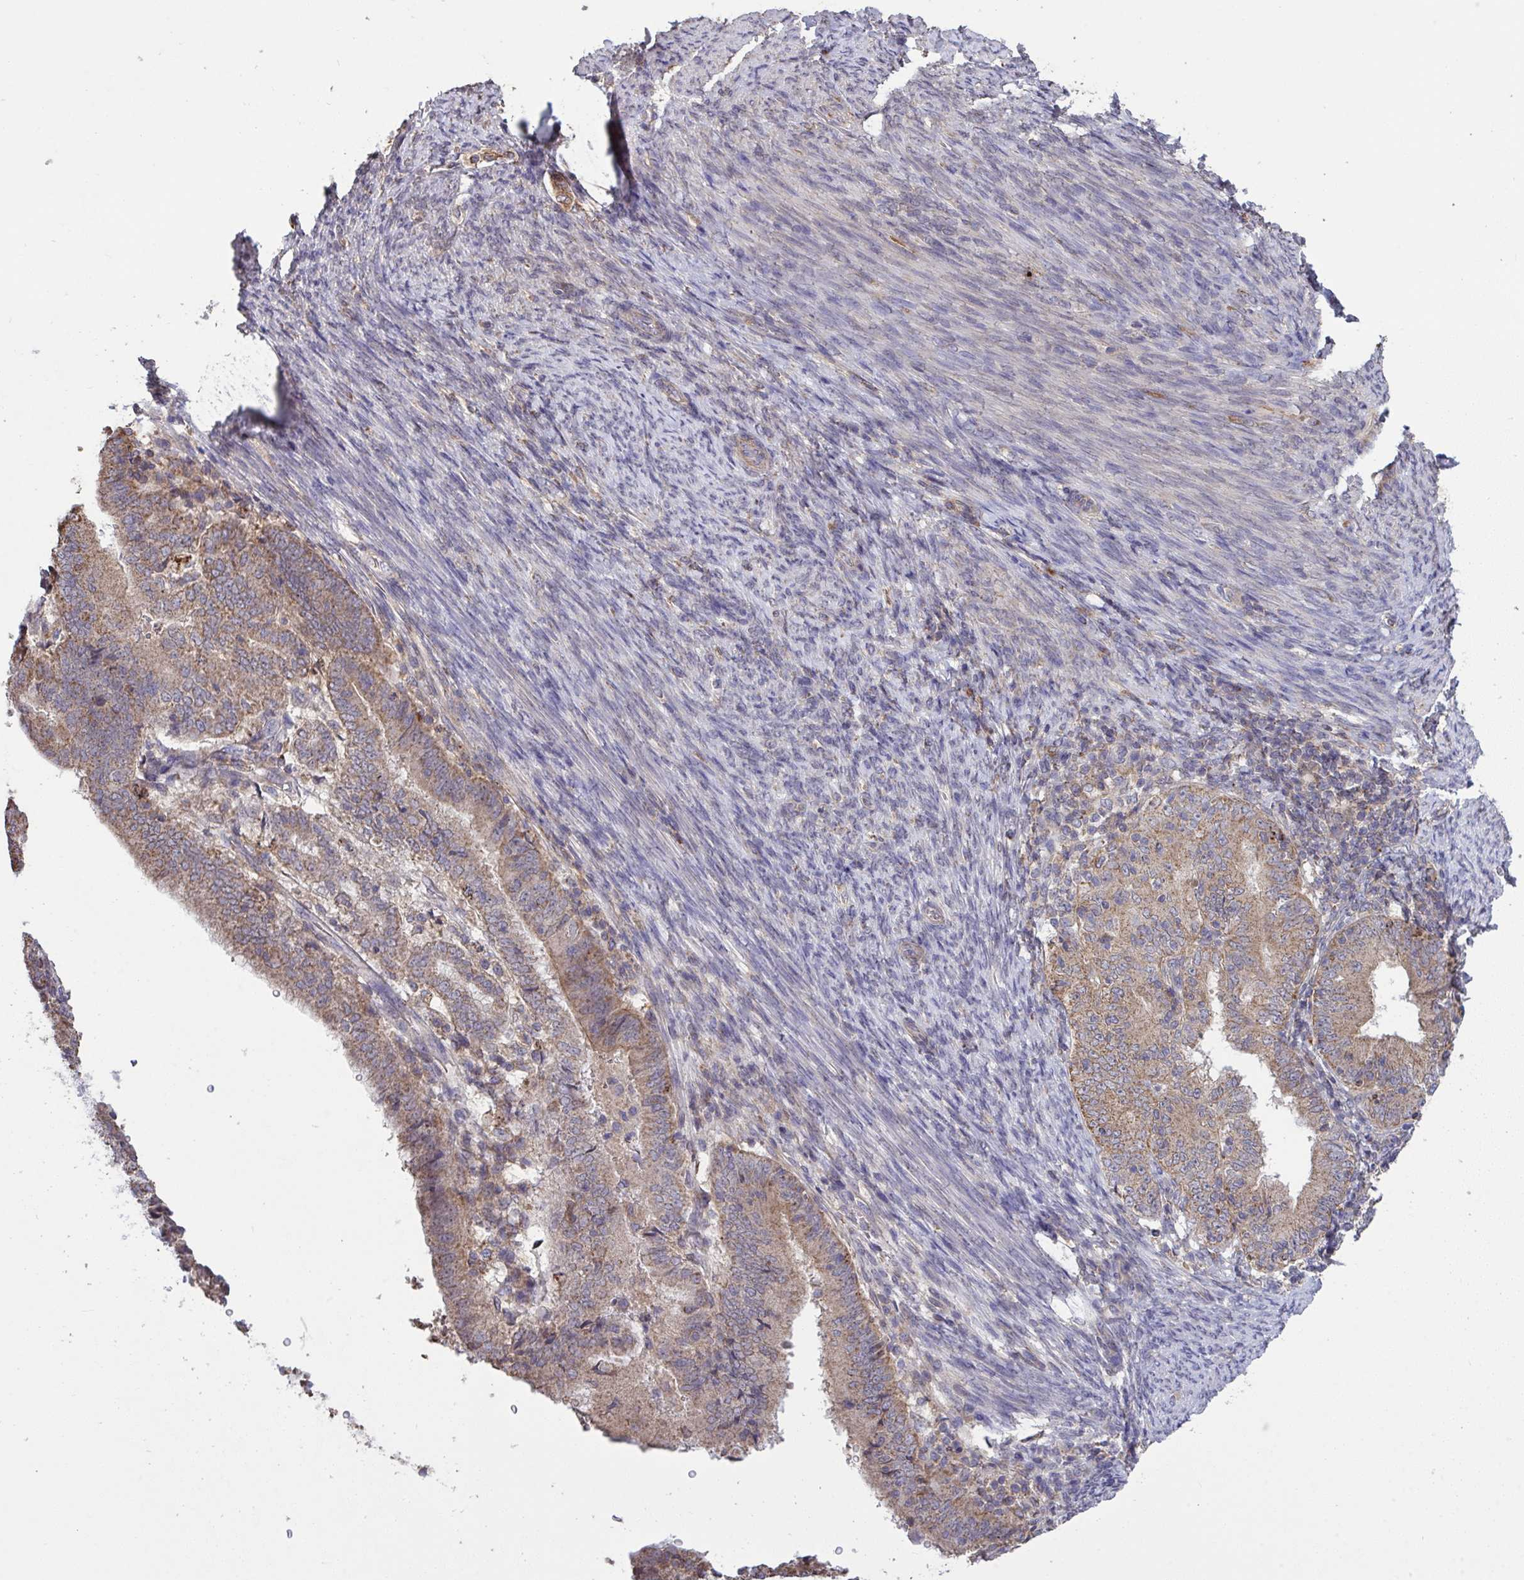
{"staining": {"intensity": "weak", "quantity": ">75%", "location": "cytoplasmic/membranous"}, "tissue": "endometrial cancer", "cell_type": "Tumor cells", "image_type": "cancer", "snomed": [{"axis": "morphology", "description": "Adenocarcinoma, NOS"}, {"axis": "topography", "description": "Endometrium"}], "caption": "Endometrial cancer was stained to show a protein in brown. There is low levels of weak cytoplasmic/membranous expression in approximately >75% of tumor cells.", "gene": "PPM1H", "patient": {"sex": "female", "age": 70}}